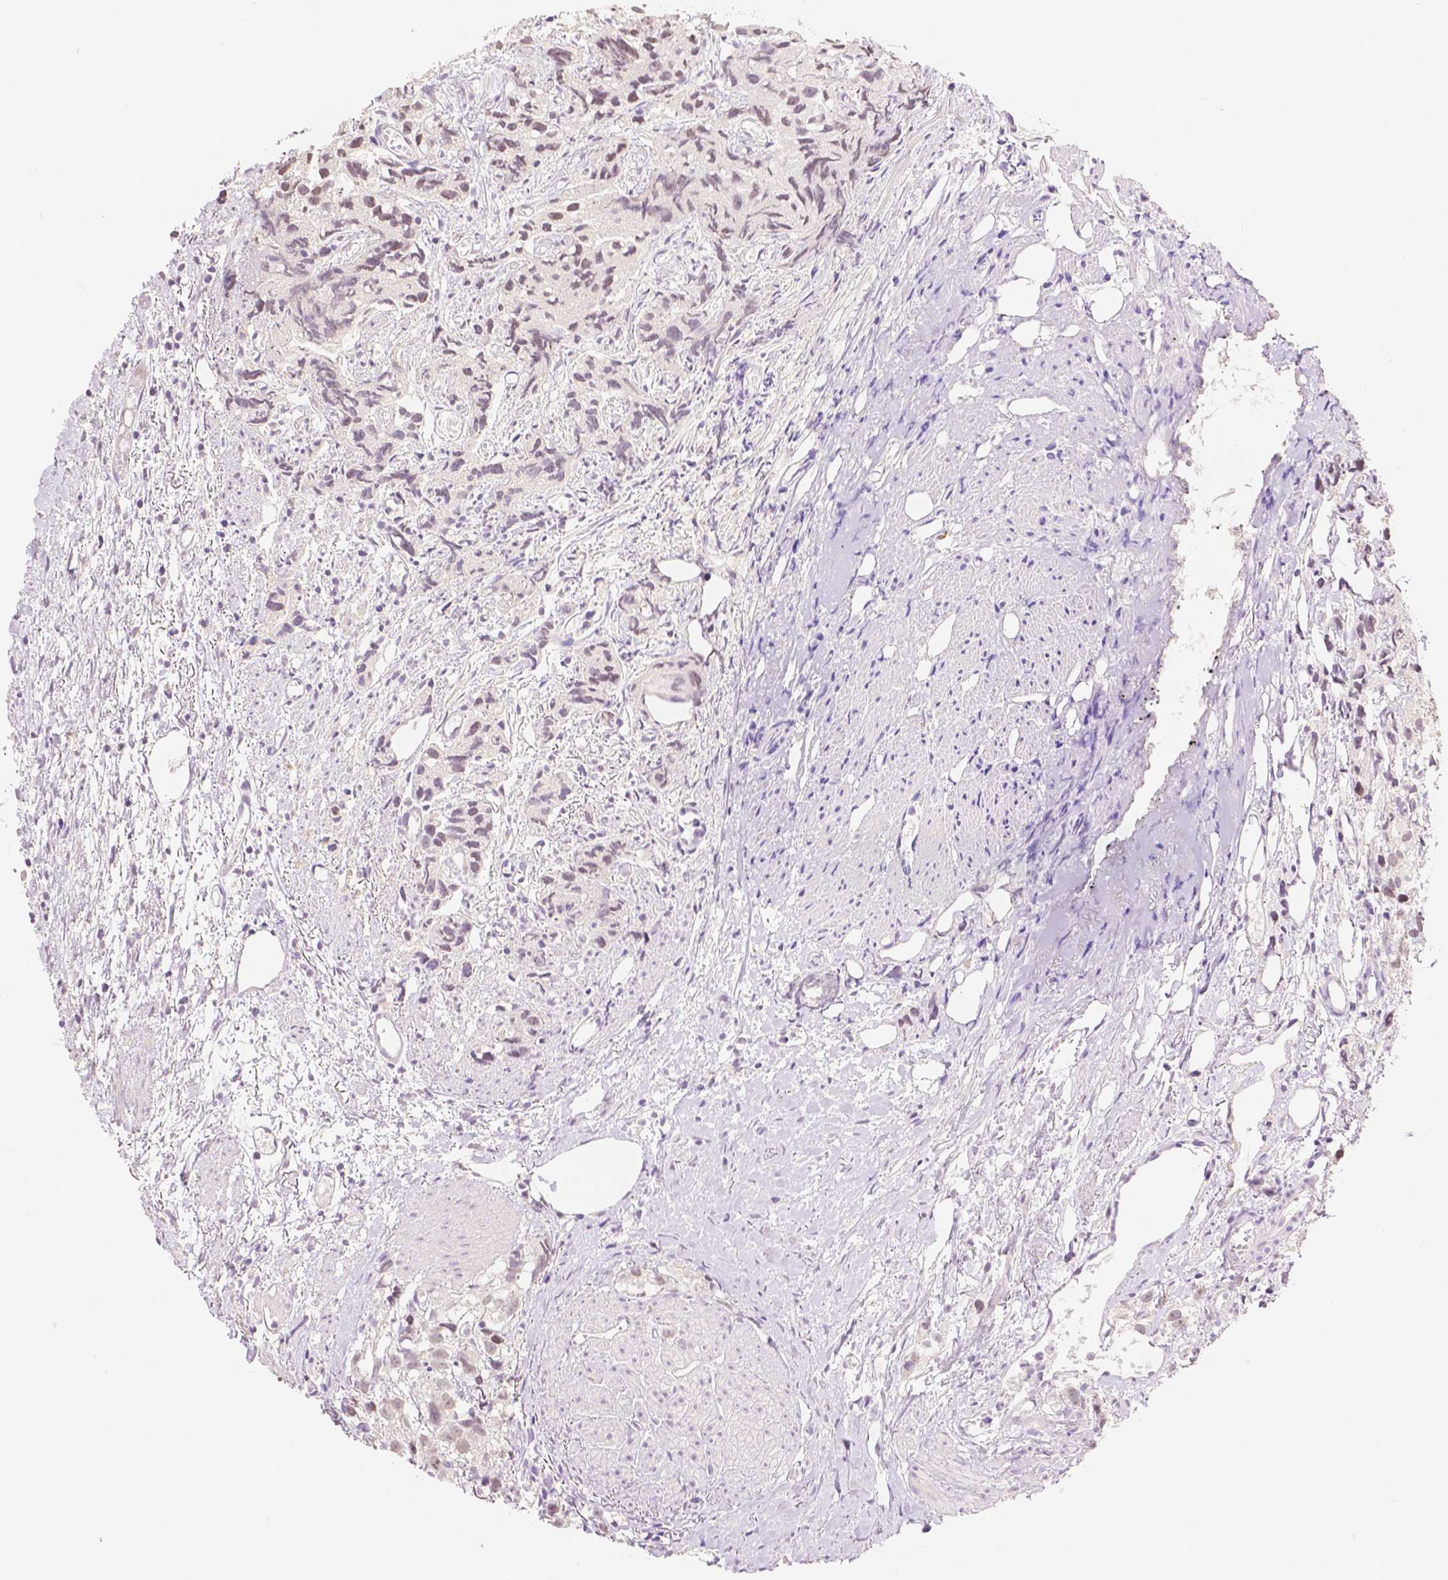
{"staining": {"intensity": "negative", "quantity": "none", "location": "none"}, "tissue": "prostate cancer", "cell_type": "Tumor cells", "image_type": "cancer", "snomed": [{"axis": "morphology", "description": "Adenocarcinoma, High grade"}, {"axis": "topography", "description": "Prostate"}], "caption": "Immunohistochemistry image of neoplastic tissue: human adenocarcinoma (high-grade) (prostate) stained with DAB (3,3'-diaminobenzidine) exhibits no significant protein staining in tumor cells.", "gene": "HNF1B", "patient": {"sex": "male", "age": 68}}